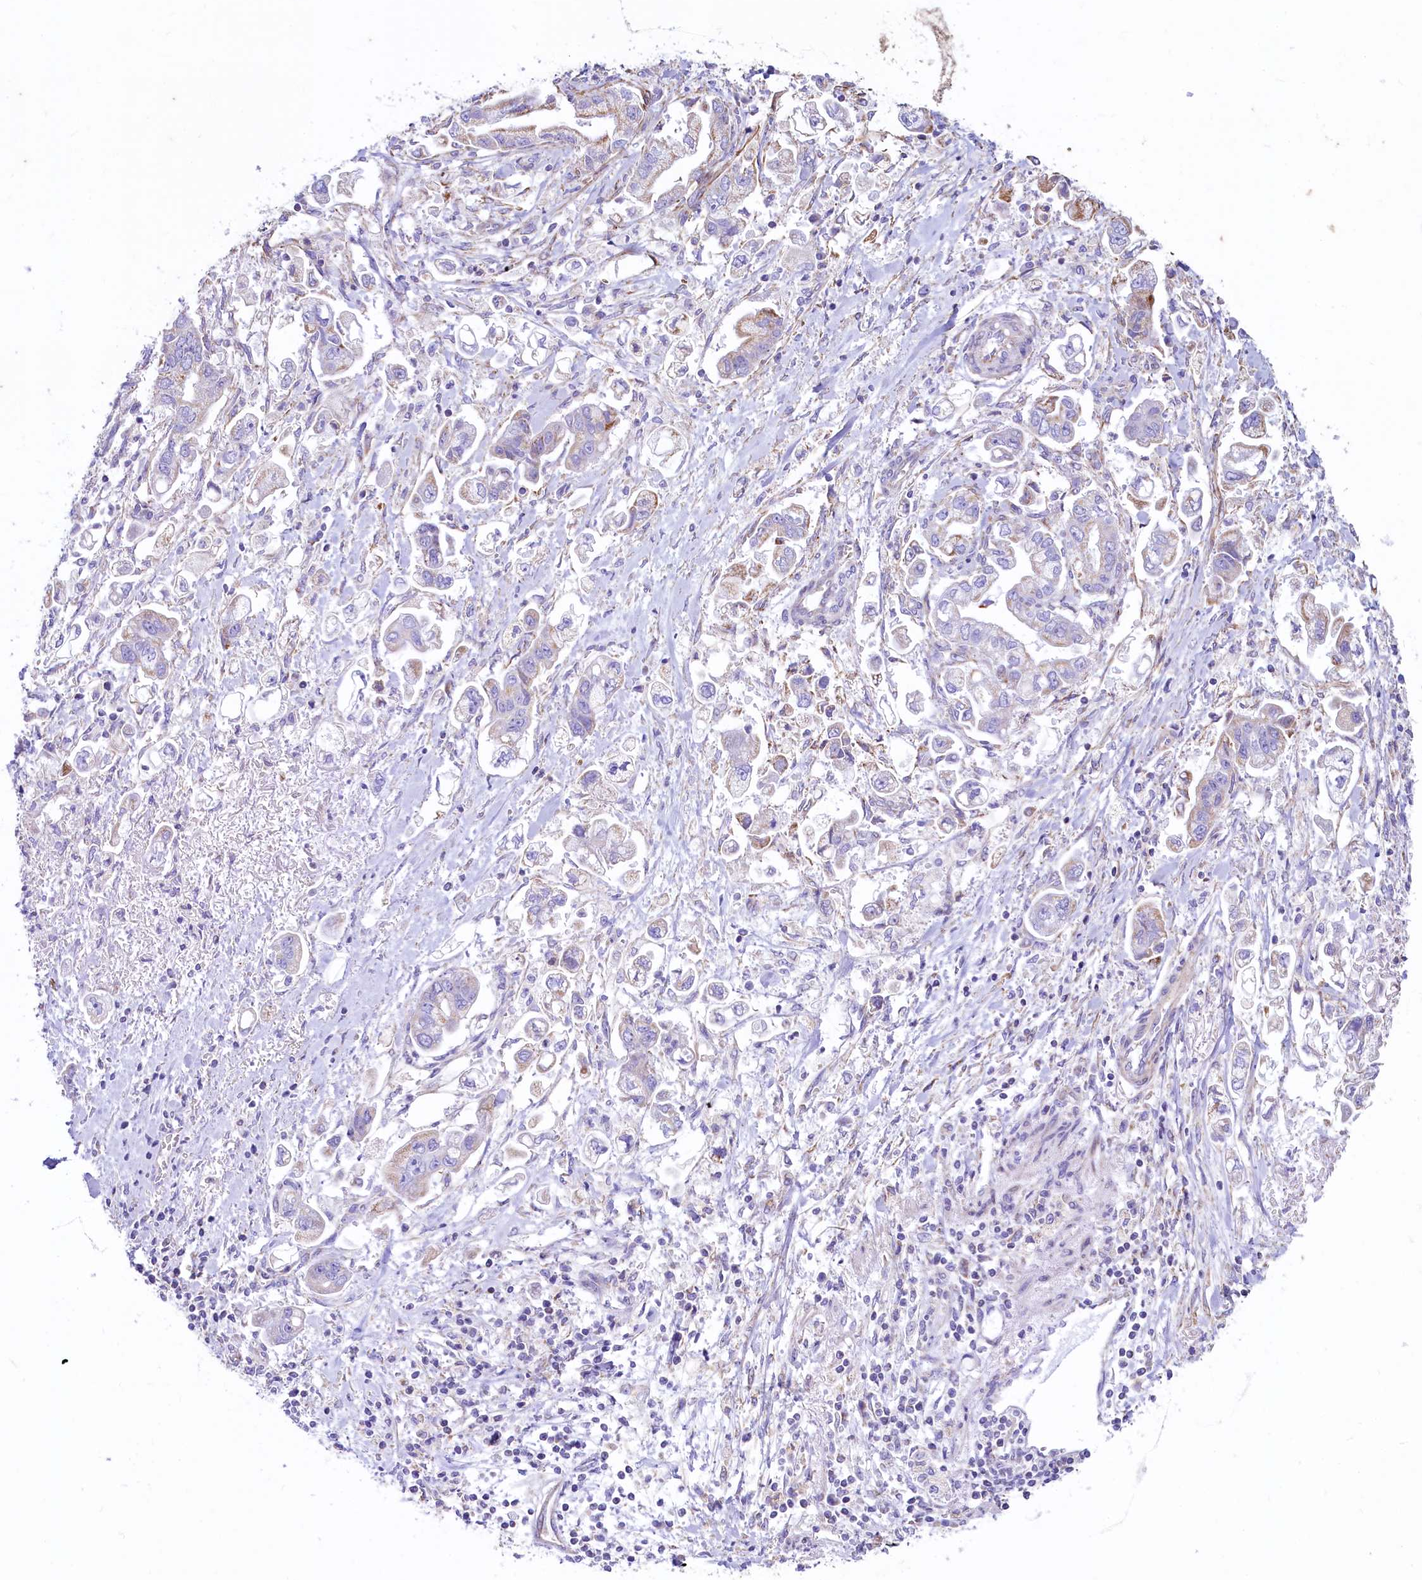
{"staining": {"intensity": "negative", "quantity": "none", "location": "none"}, "tissue": "stomach cancer", "cell_type": "Tumor cells", "image_type": "cancer", "snomed": [{"axis": "morphology", "description": "Adenocarcinoma, NOS"}, {"axis": "topography", "description": "Stomach"}], "caption": "Tumor cells show no significant expression in stomach cancer (adenocarcinoma).", "gene": "VWCE", "patient": {"sex": "male", "age": 62}}